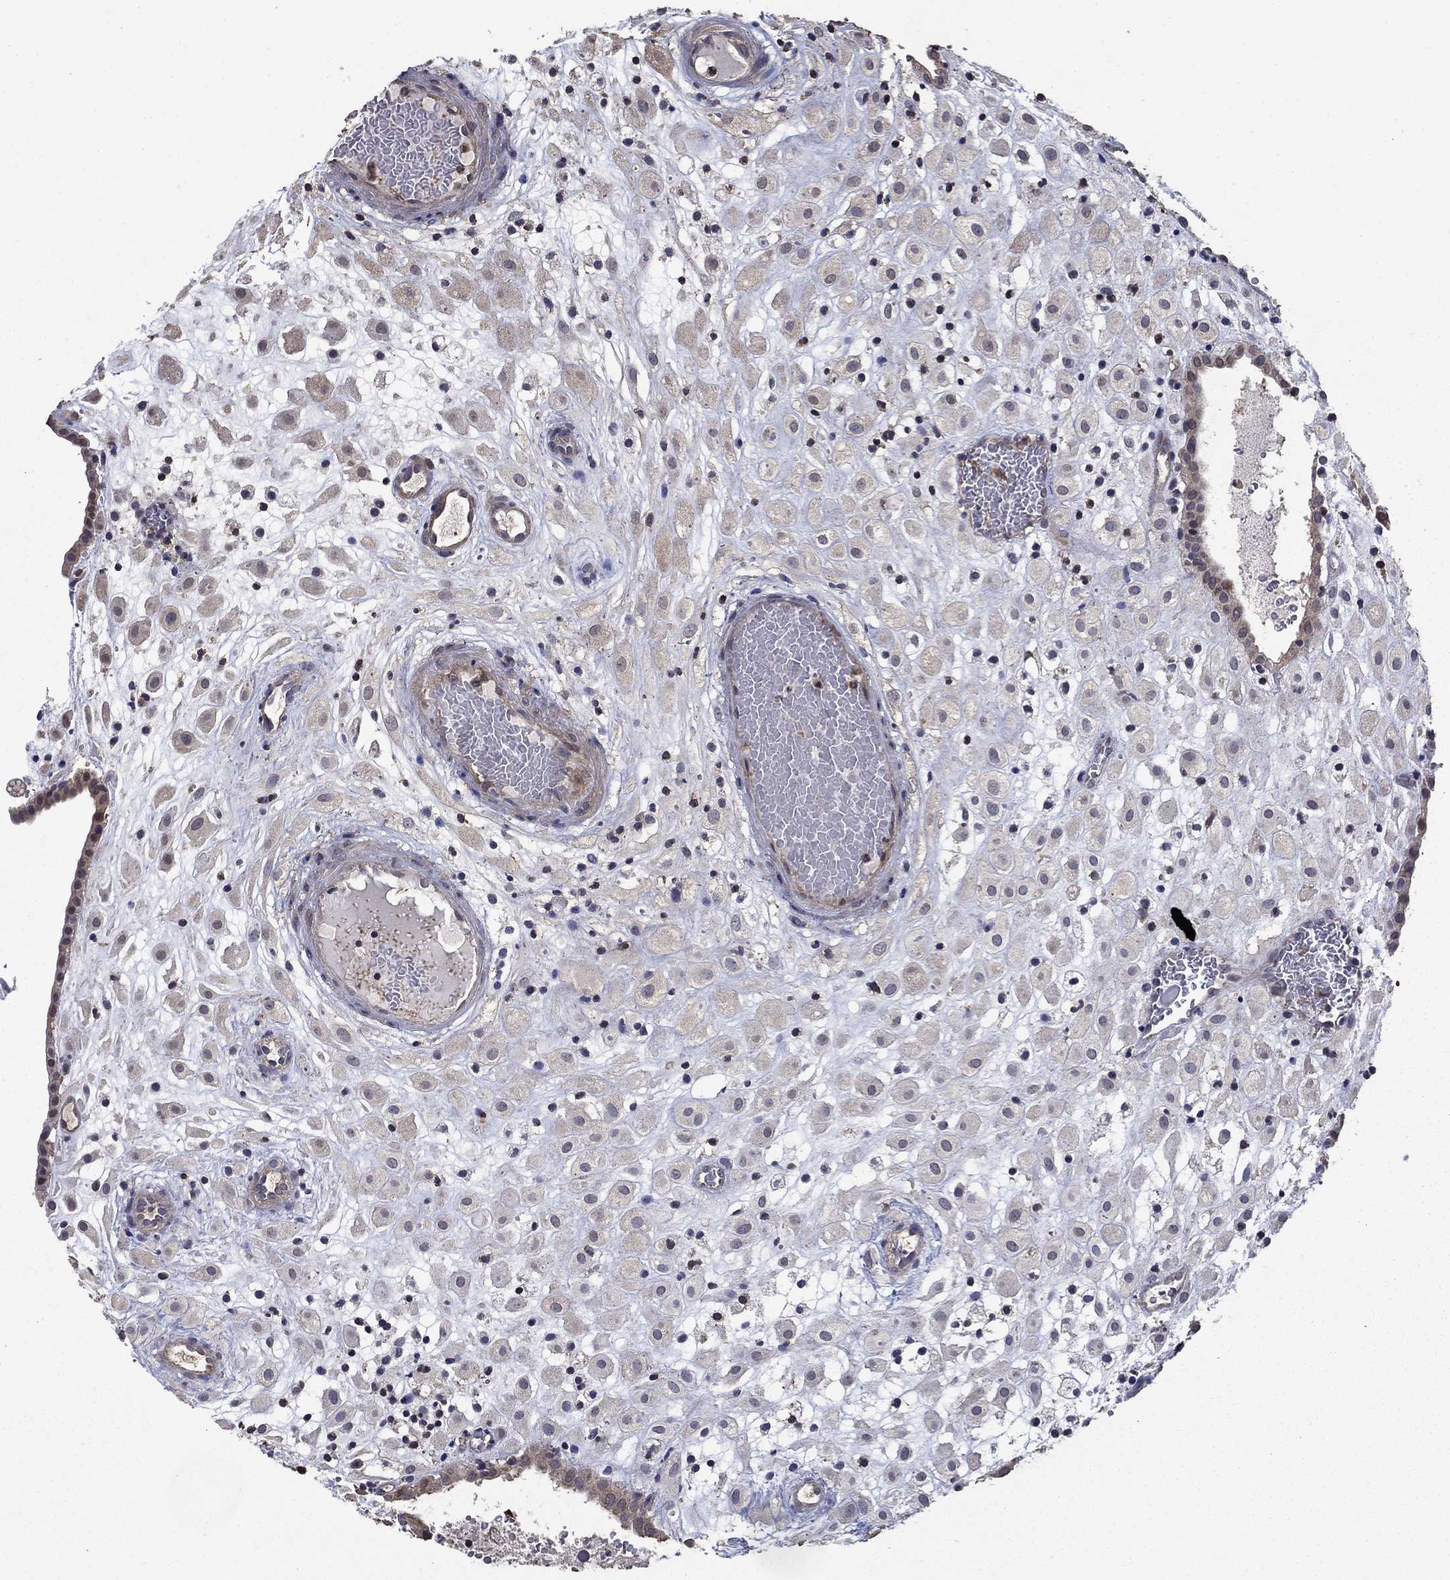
{"staining": {"intensity": "negative", "quantity": "none", "location": "none"}, "tissue": "placenta", "cell_type": "Decidual cells", "image_type": "normal", "snomed": [{"axis": "morphology", "description": "Normal tissue, NOS"}, {"axis": "topography", "description": "Placenta"}], "caption": "High magnification brightfield microscopy of normal placenta stained with DAB (brown) and counterstained with hematoxylin (blue): decidual cells show no significant positivity. Brightfield microscopy of IHC stained with DAB (3,3'-diaminobenzidine) (brown) and hematoxylin (blue), captured at high magnification.", "gene": "DVL1", "patient": {"sex": "female", "age": 24}}